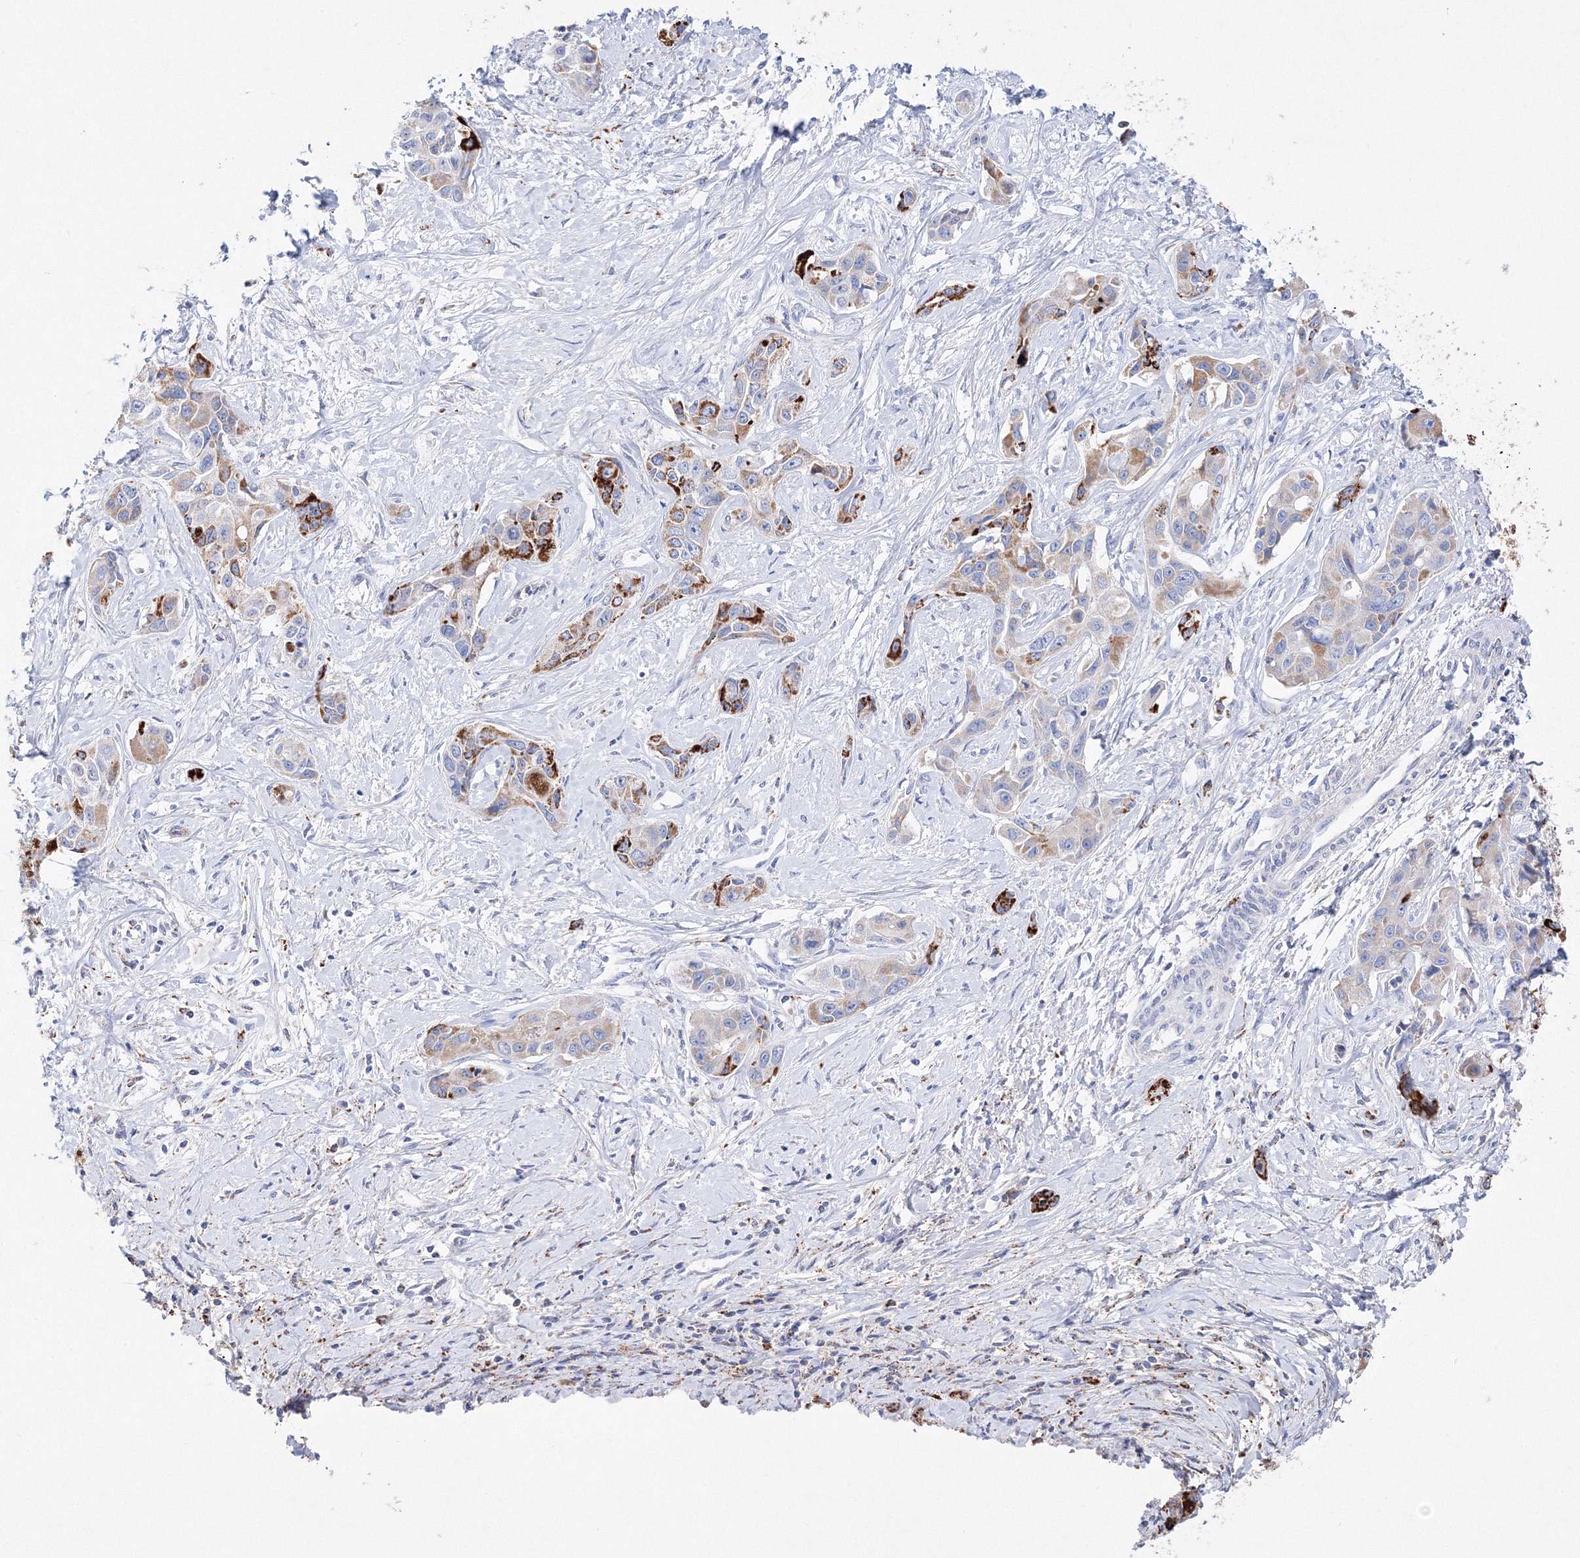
{"staining": {"intensity": "strong", "quantity": "25%-75%", "location": "cytoplasmic/membranous"}, "tissue": "liver cancer", "cell_type": "Tumor cells", "image_type": "cancer", "snomed": [{"axis": "morphology", "description": "Cholangiocarcinoma"}, {"axis": "topography", "description": "Liver"}], "caption": "The image reveals a brown stain indicating the presence of a protein in the cytoplasmic/membranous of tumor cells in liver cholangiocarcinoma. Nuclei are stained in blue.", "gene": "MERTK", "patient": {"sex": "male", "age": 59}}